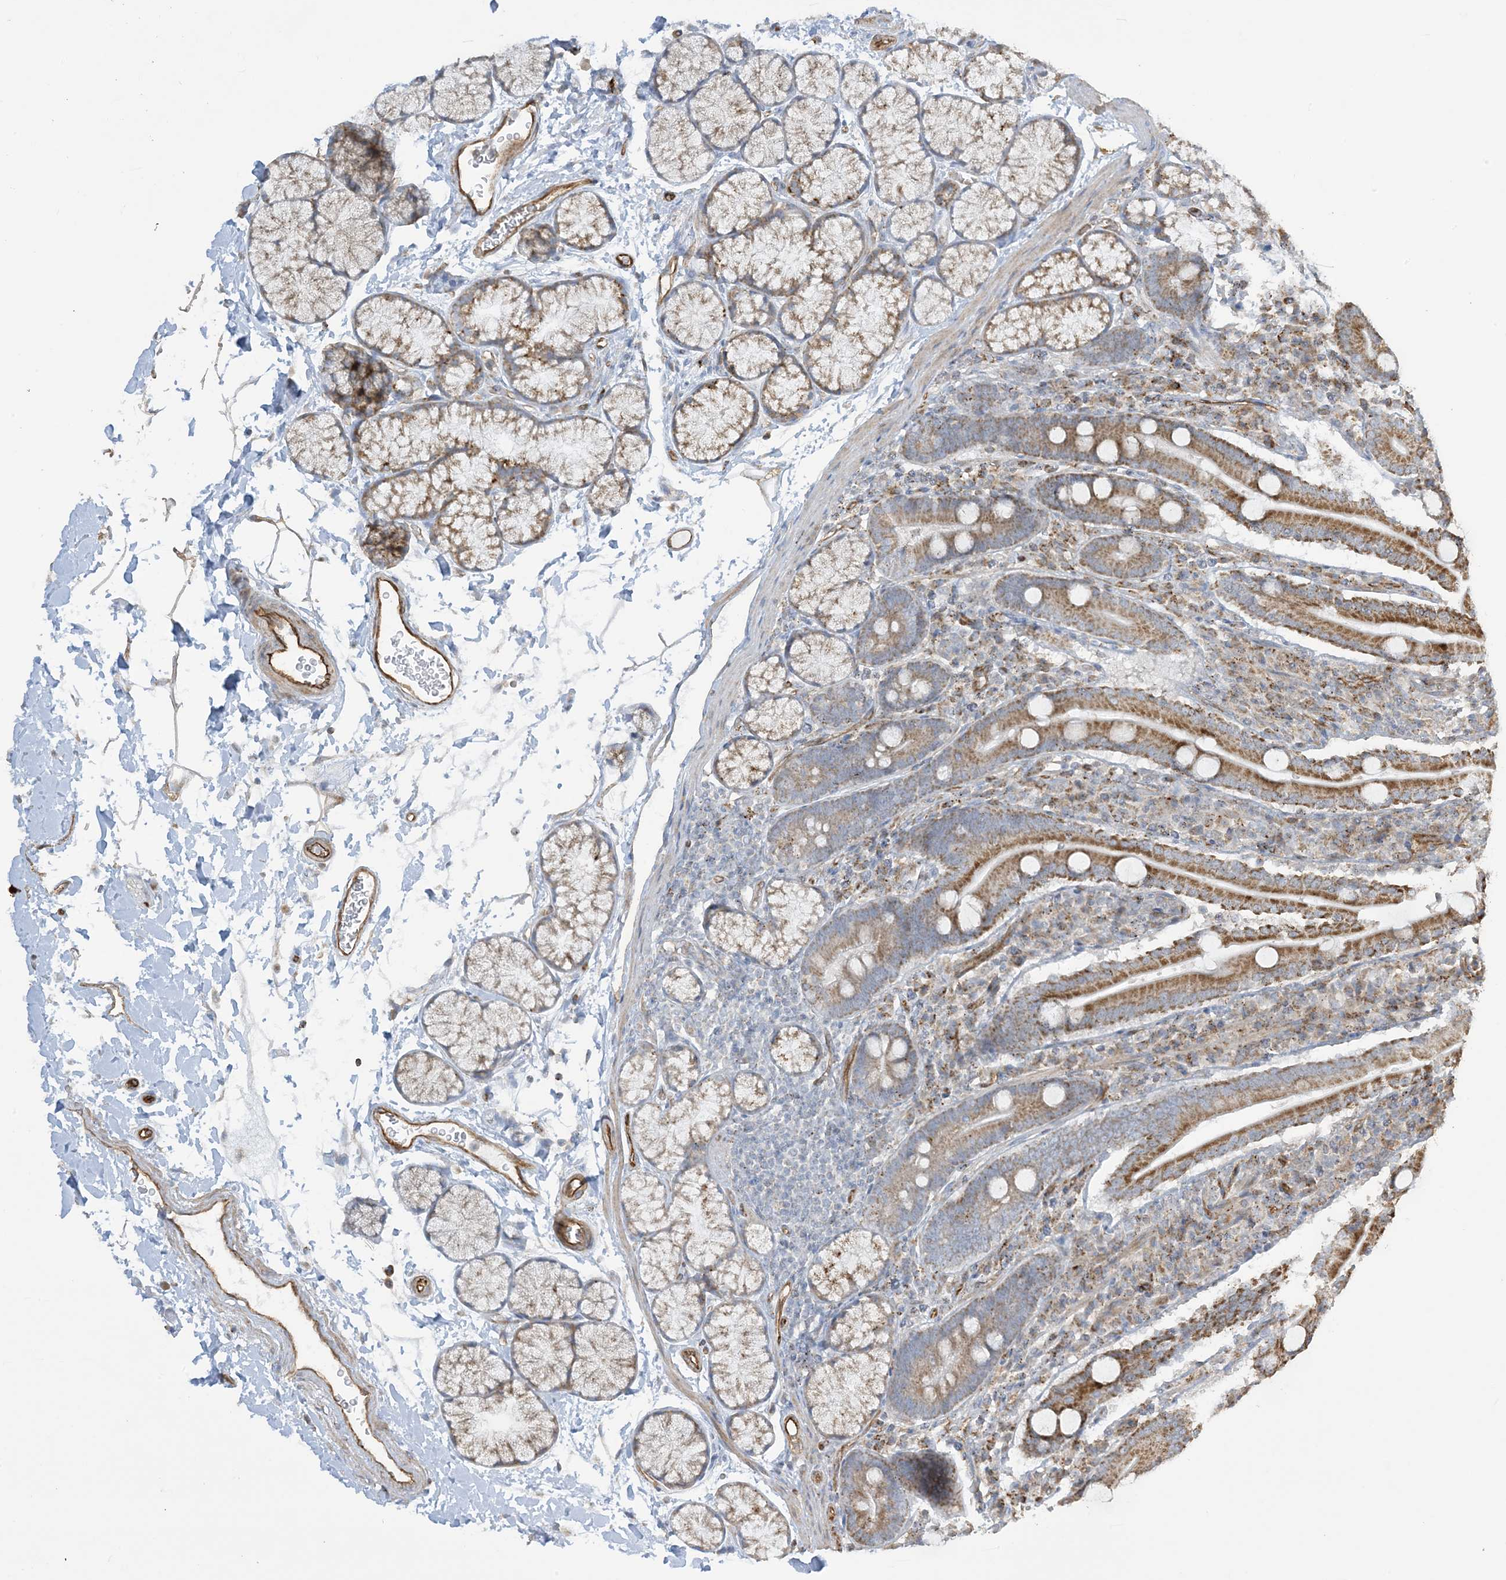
{"staining": {"intensity": "moderate", "quantity": ">75%", "location": "cytoplasmic/membranous"}, "tissue": "duodenum", "cell_type": "Glandular cells", "image_type": "normal", "snomed": [{"axis": "morphology", "description": "Normal tissue, NOS"}, {"axis": "topography", "description": "Duodenum"}], "caption": "Protein staining by IHC exhibits moderate cytoplasmic/membranous staining in approximately >75% of glandular cells in normal duodenum. The protein of interest is shown in brown color, while the nuclei are stained blue.", "gene": "AGA", "patient": {"sex": "male", "age": 35}}